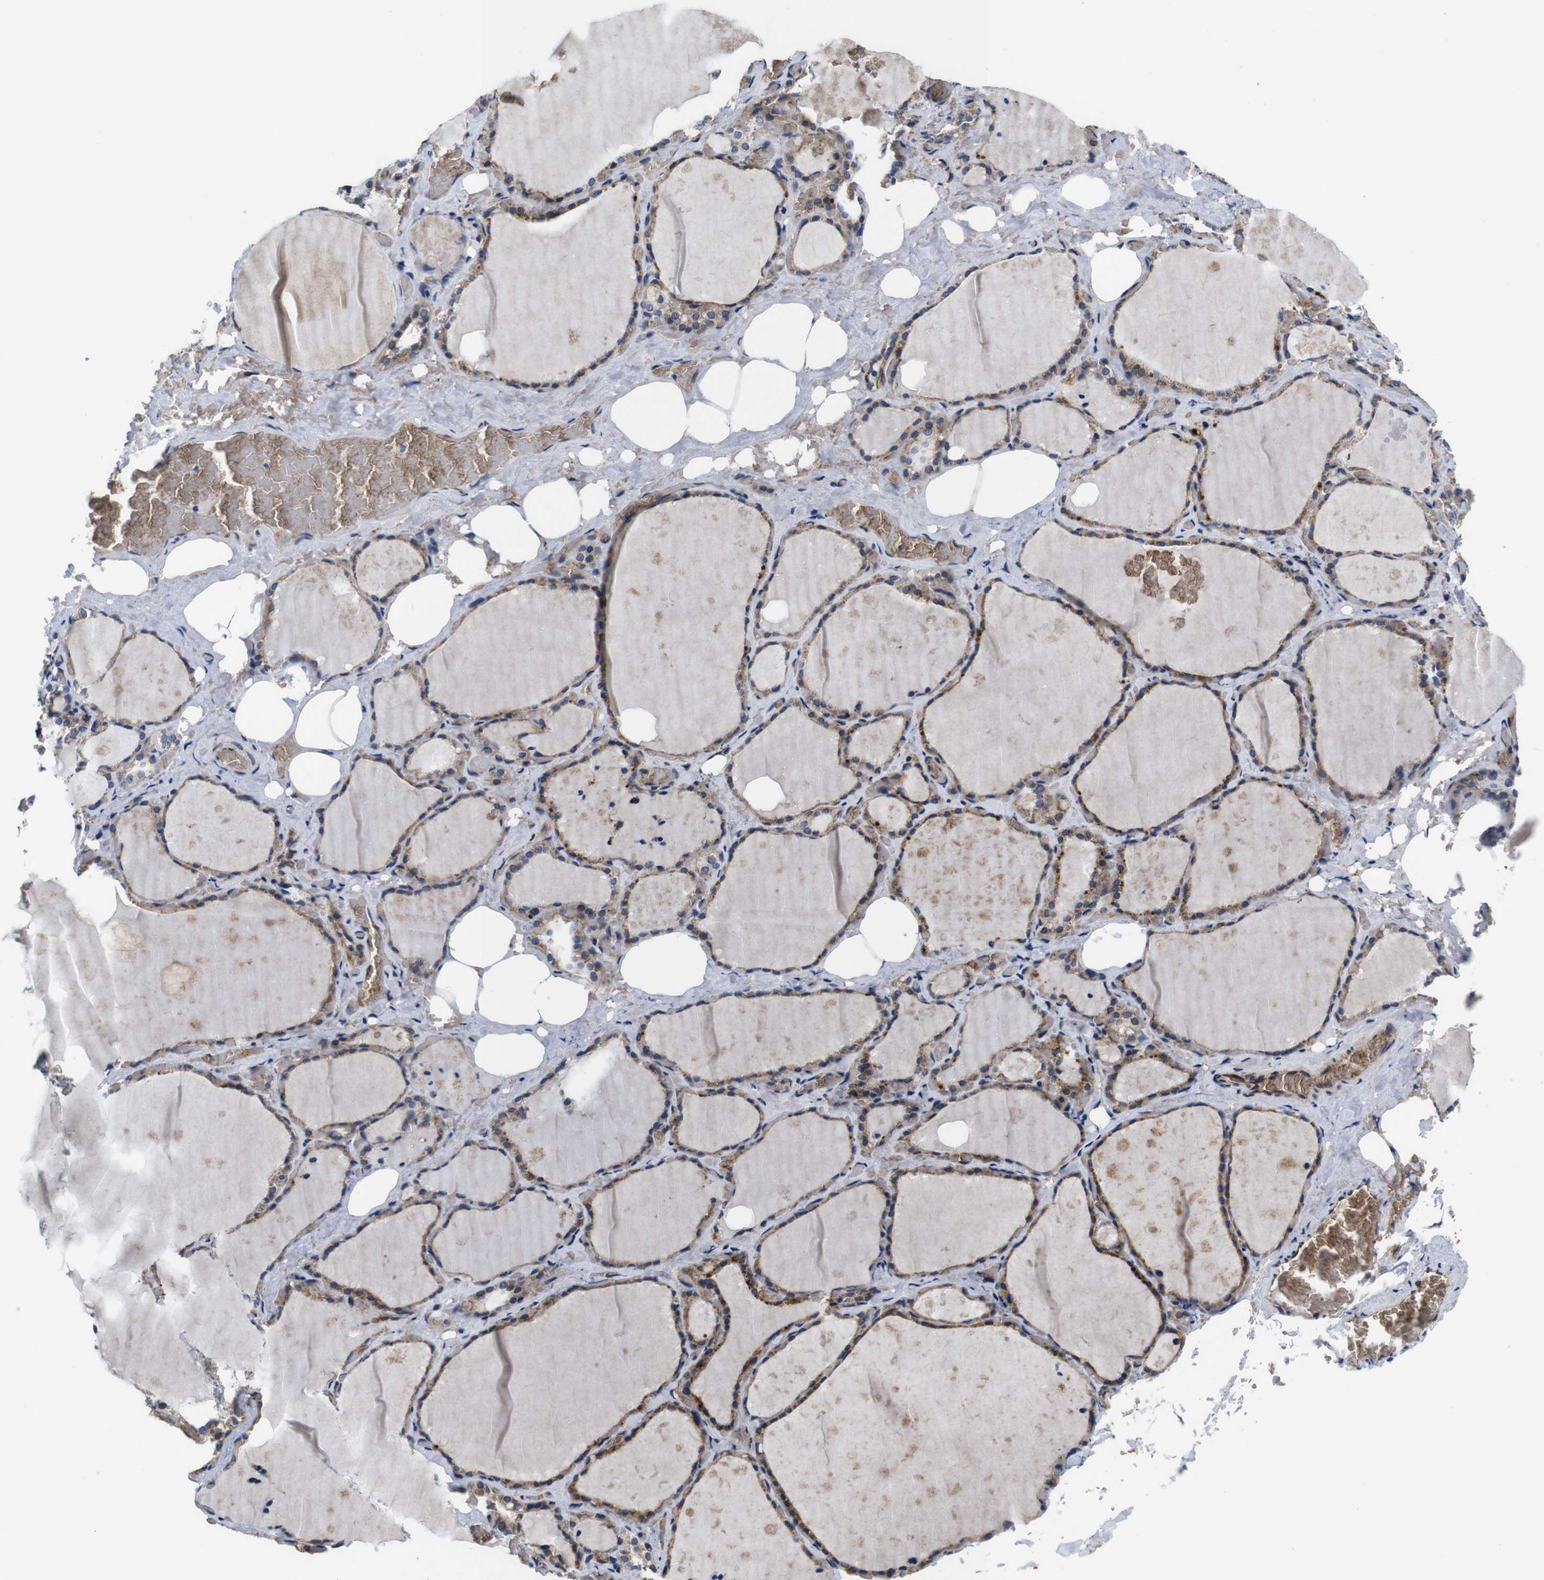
{"staining": {"intensity": "moderate", "quantity": ">75%", "location": "cytoplasmic/membranous"}, "tissue": "thyroid gland", "cell_type": "Glandular cells", "image_type": "normal", "snomed": [{"axis": "morphology", "description": "Normal tissue, NOS"}, {"axis": "topography", "description": "Thyroid gland"}], "caption": "Glandular cells display medium levels of moderate cytoplasmic/membranous expression in approximately >75% of cells in normal thyroid gland.", "gene": "SOCS3", "patient": {"sex": "male", "age": 61}}